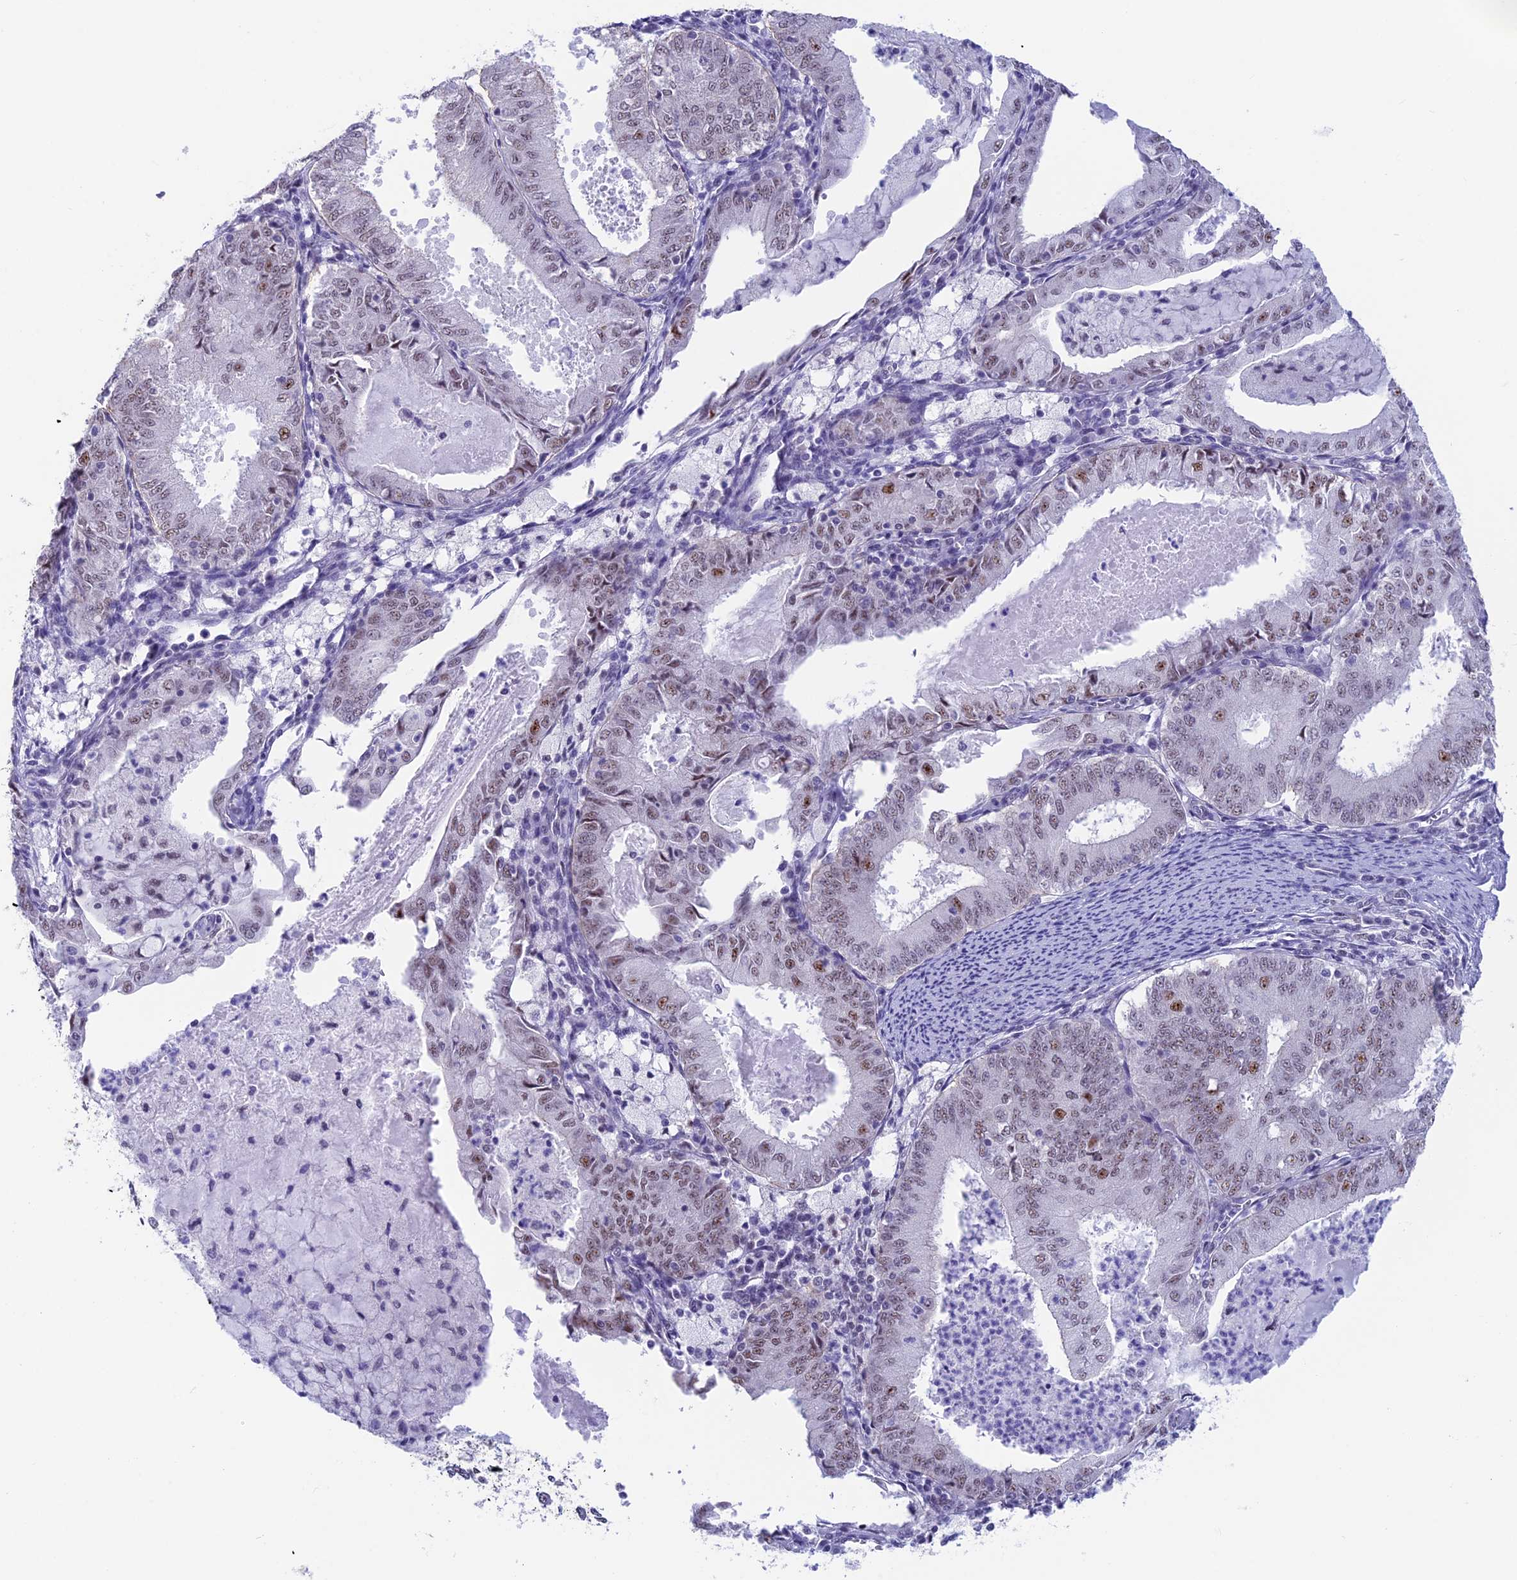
{"staining": {"intensity": "moderate", "quantity": "<25%", "location": "nuclear"}, "tissue": "endometrial cancer", "cell_type": "Tumor cells", "image_type": "cancer", "snomed": [{"axis": "morphology", "description": "Adenocarcinoma, NOS"}, {"axis": "topography", "description": "Endometrium"}], "caption": "Moderate nuclear positivity for a protein is identified in approximately <25% of tumor cells of endometrial cancer (adenocarcinoma) using IHC.", "gene": "SRSF5", "patient": {"sex": "female", "age": 57}}